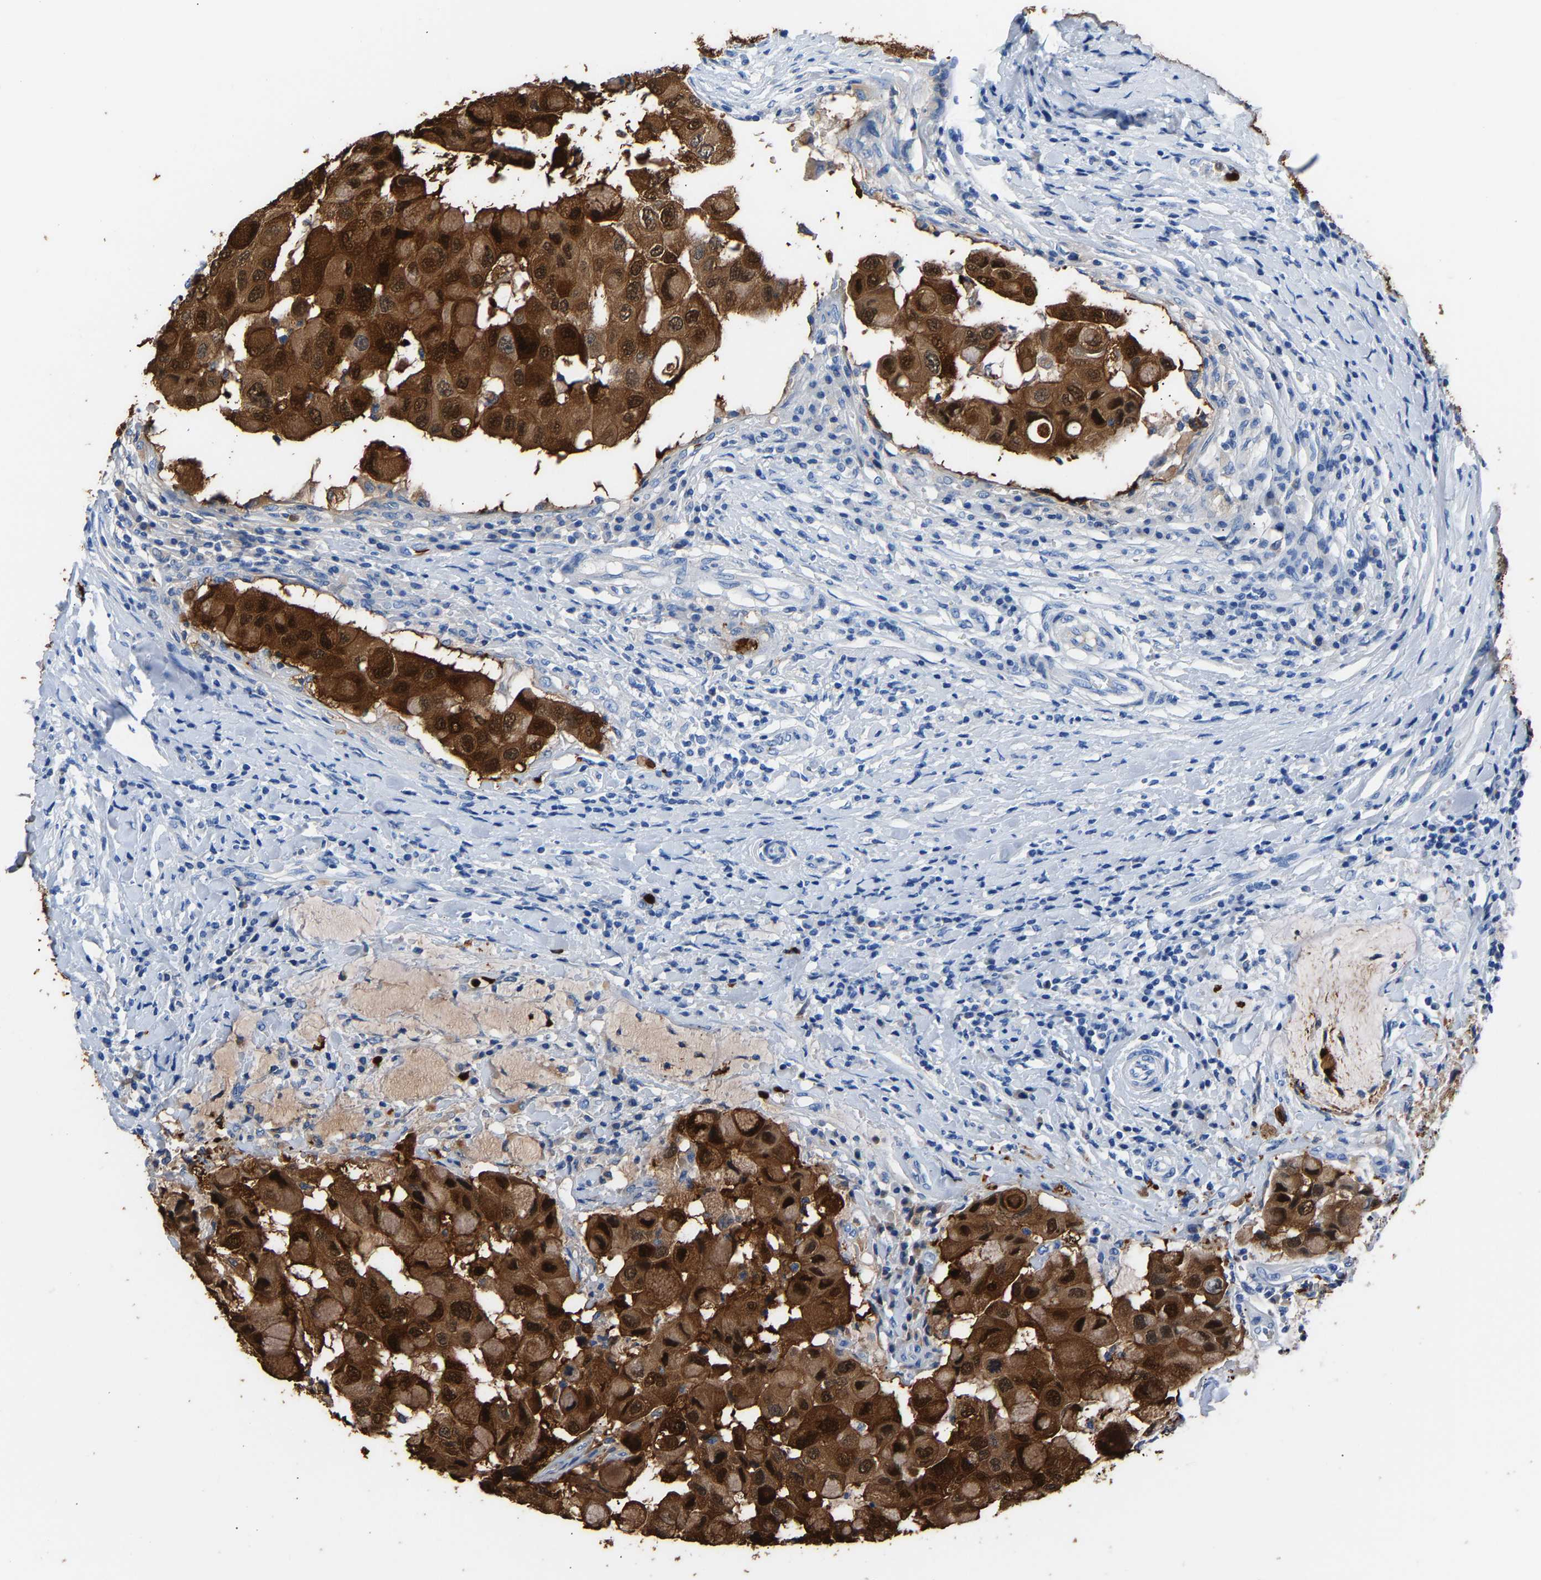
{"staining": {"intensity": "strong", "quantity": ">75%", "location": "cytoplasmic/membranous,nuclear"}, "tissue": "breast cancer", "cell_type": "Tumor cells", "image_type": "cancer", "snomed": [{"axis": "morphology", "description": "Duct carcinoma"}, {"axis": "topography", "description": "Breast"}], "caption": "Immunohistochemistry staining of breast invasive ductal carcinoma, which exhibits high levels of strong cytoplasmic/membranous and nuclear positivity in approximately >75% of tumor cells indicating strong cytoplasmic/membranous and nuclear protein expression. The staining was performed using DAB (brown) for protein detection and nuclei were counterstained in hematoxylin (blue).", "gene": "S100P", "patient": {"sex": "female", "age": 27}}